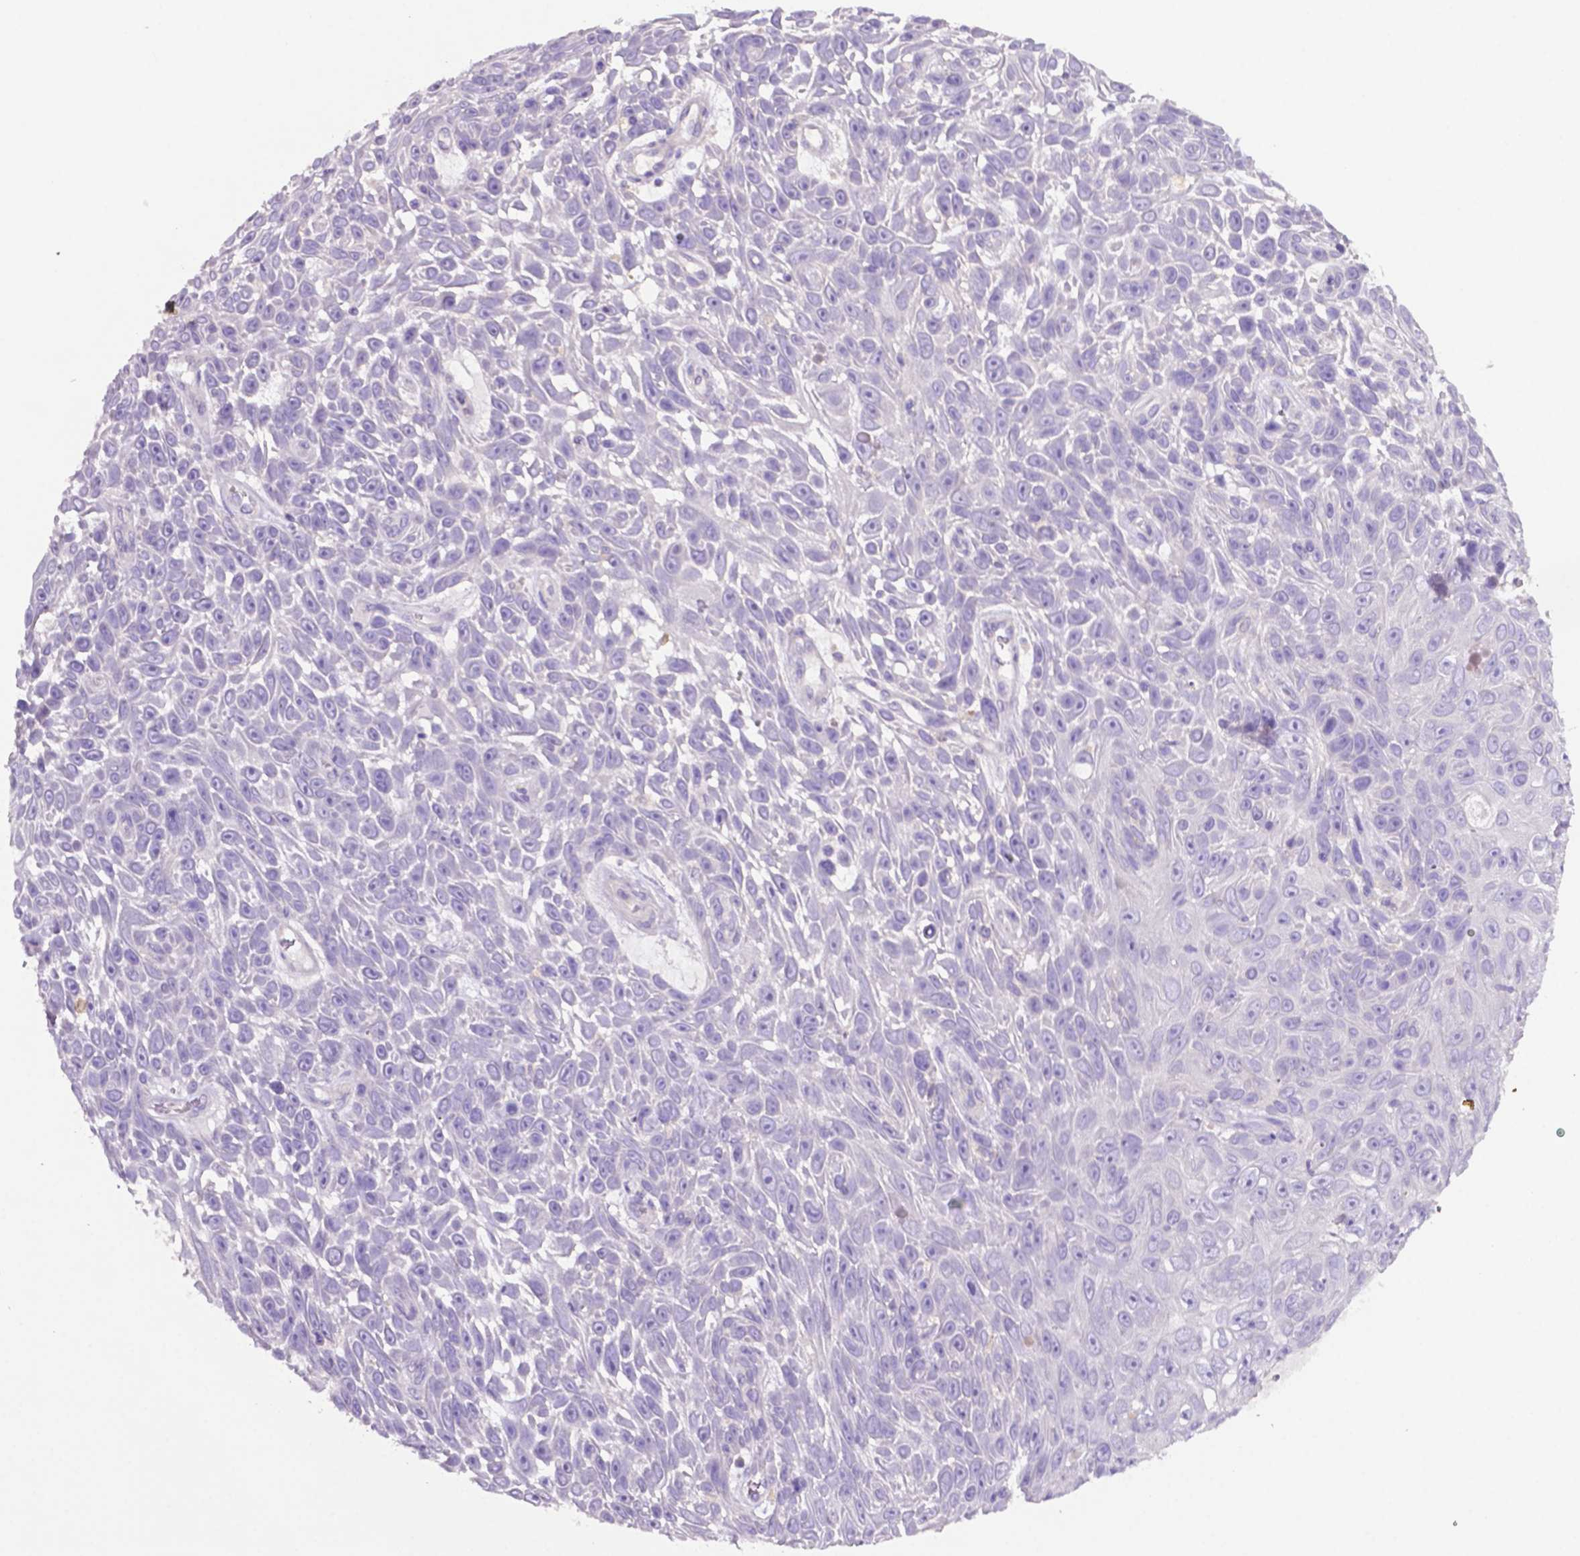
{"staining": {"intensity": "negative", "quantity": "none", "location": "none"}, "tissue": "skin cancer", "cell_type": "Tumor cells", "image_type": "cancer", "snomed": [{"axis": "morphology", "description": "Squamous cell carcinoma, NOS"}, {"axis": "topography", "description": "Skin"}], "caption": "This is an immunohistochemistry photomicrograph of skin cancer. There is no expression in tumor cells.", "gene": "PRPS2", "patient": {"sex": "male", "age": 82}}